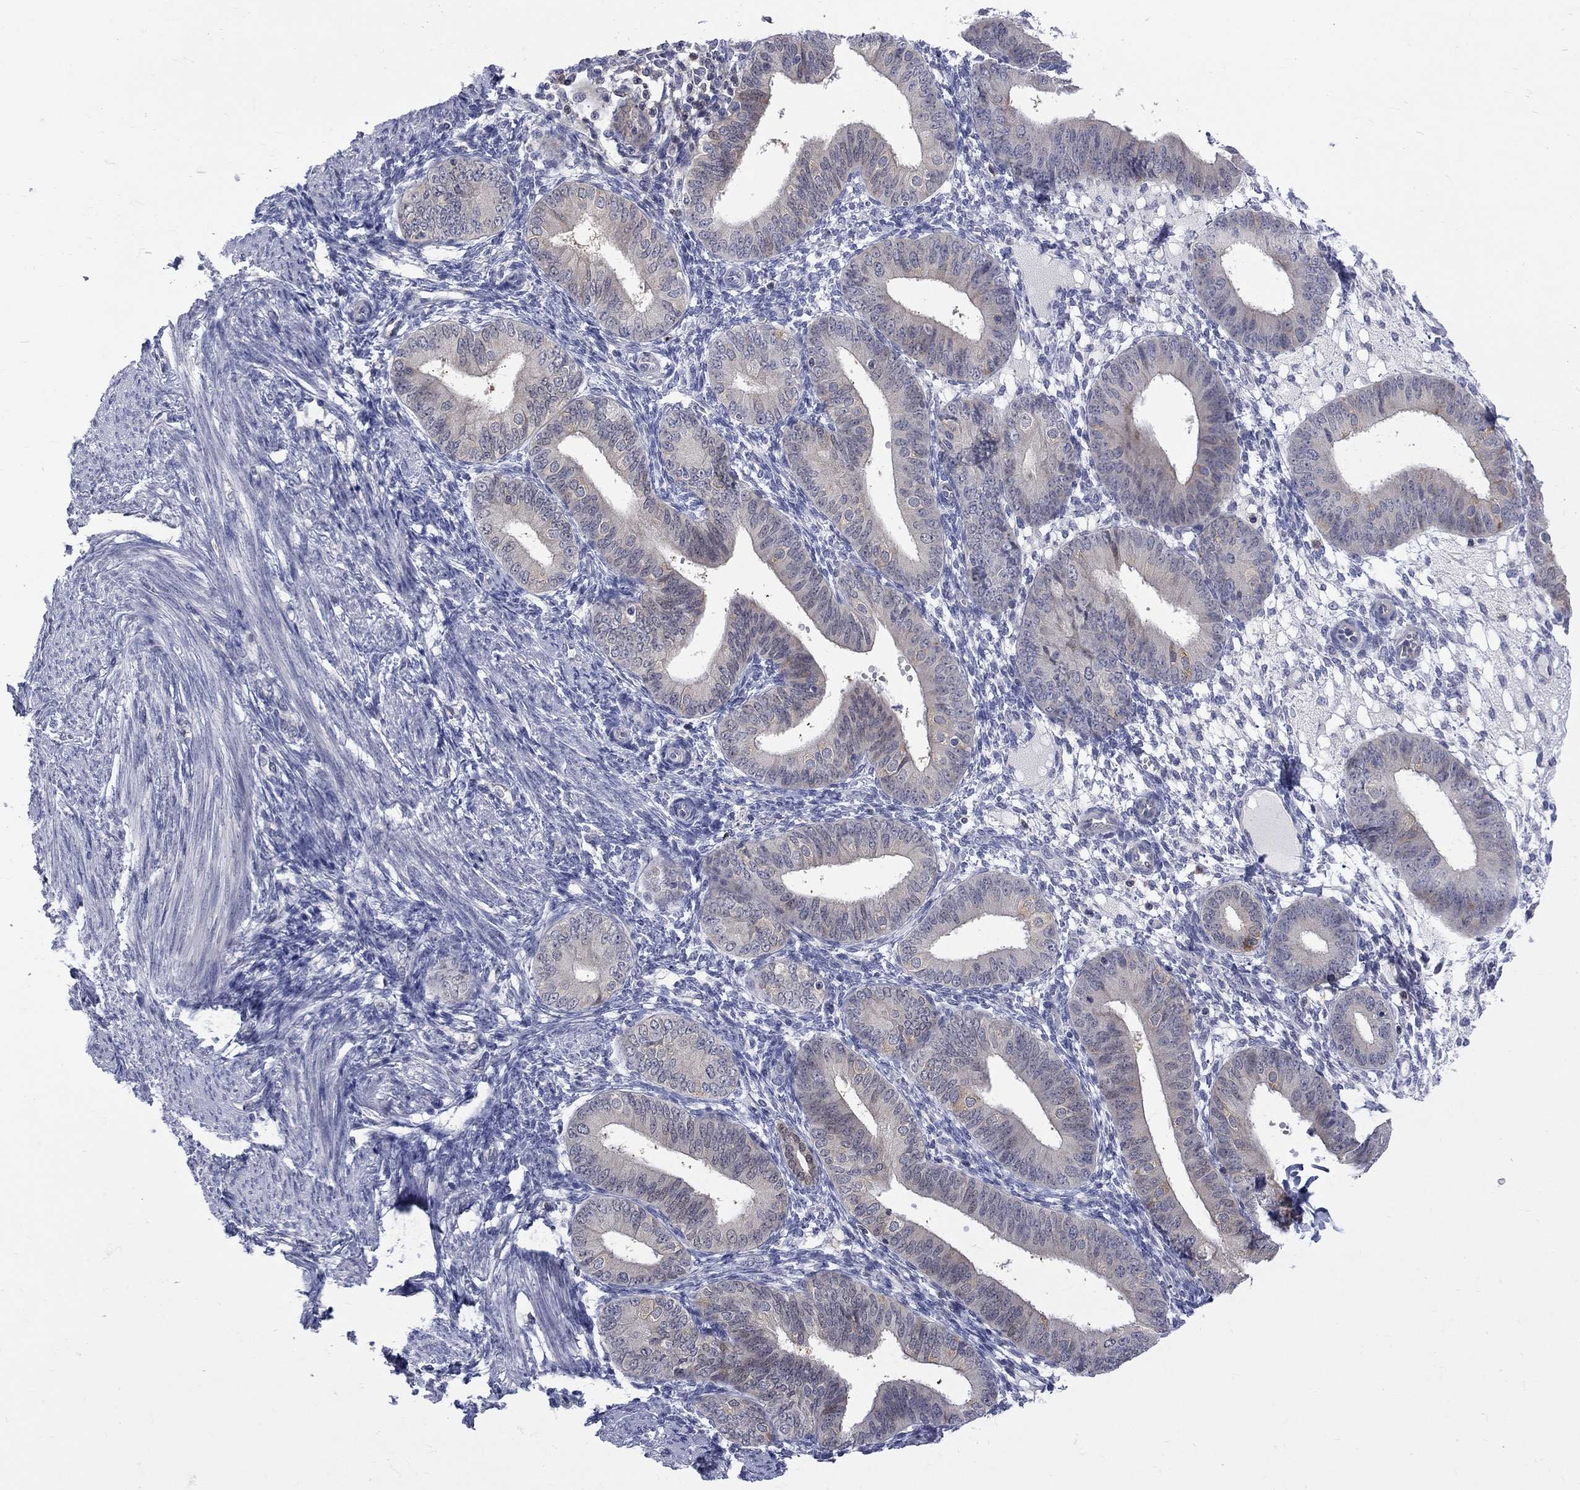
{"staining": {"intensity": "negative", "quantity": "none", "location": "none"}, "tissue": "endometrium", "cell_type": "Cells in endometrial stroma", "image_type": "normal", "snomed": [{"axis": "morphology", "description": "Normal tissue, NOS"}, {"axis": "topography", "description": "Endometrium"}], "caption": "This photomicrograph is of normal endometrium stained with IHC to label a protein in brown with the nuclei are counter-stained blue. There is no positivity in cells in endometrial stroma.", "gene": "HKDC1", "patient": {"sex": "female", "age": 39}}